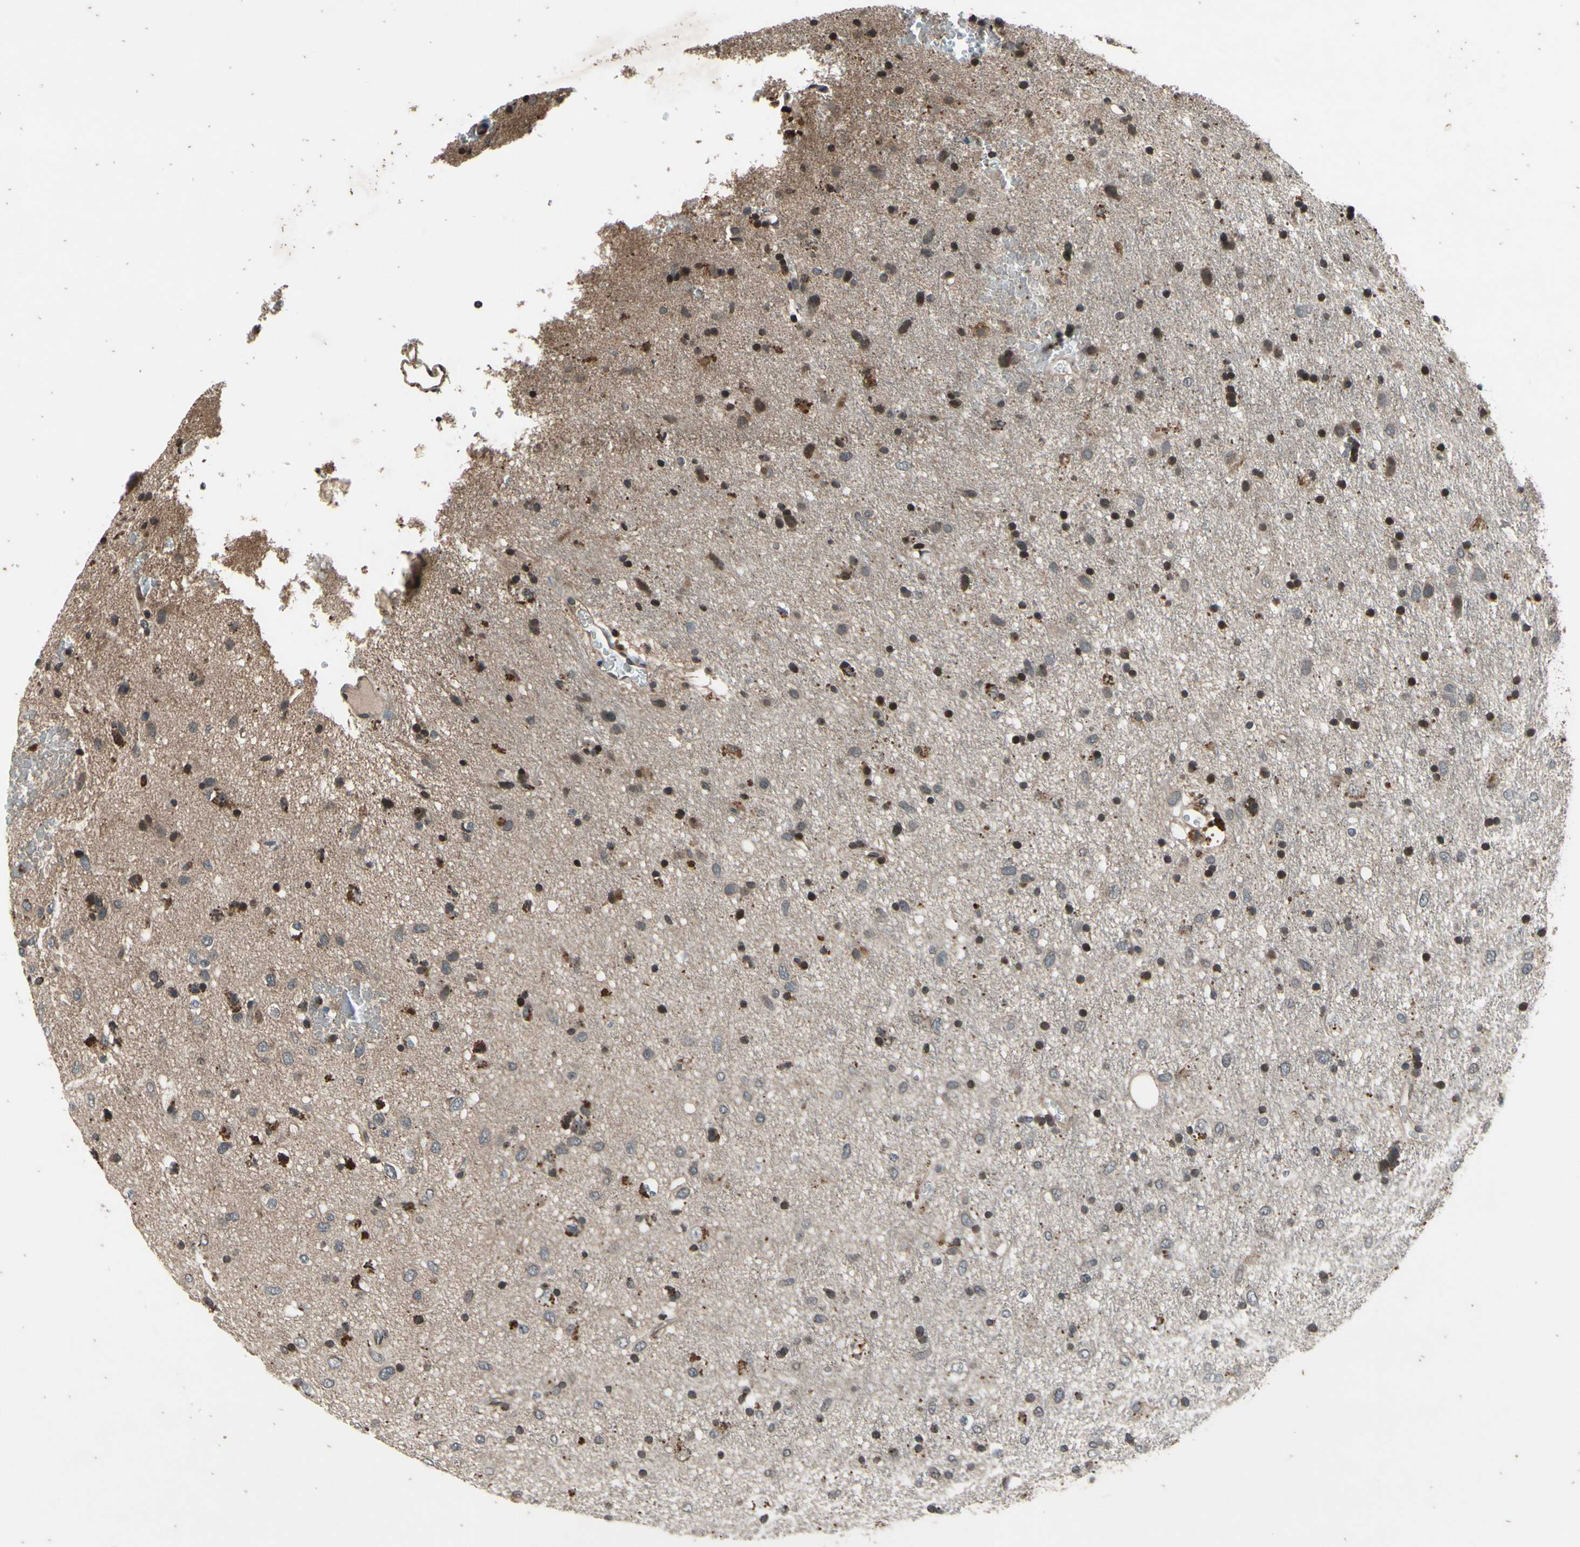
{"staining": {"intensity": "moderate", "quantity": "25%-75%", "location": "cytoplasmic/membranous,nuclear"}, "tissue": "glioma", "cell_type": "Tumor cells", "image_type": "cancer", "snomed": [{"axis": "morphology", "description": "Glioma, malignant, Low grade"}, {"axis": "topography", "description": "Brain"}], "caption": "This is a micrograph of IHC staining of glioma, which shows moderate staining in the cytoplasmic/membranous and nuclear of tumor cells.", "gene": "MBTPS2", "patient": {"sex": "male", "age": 77}}